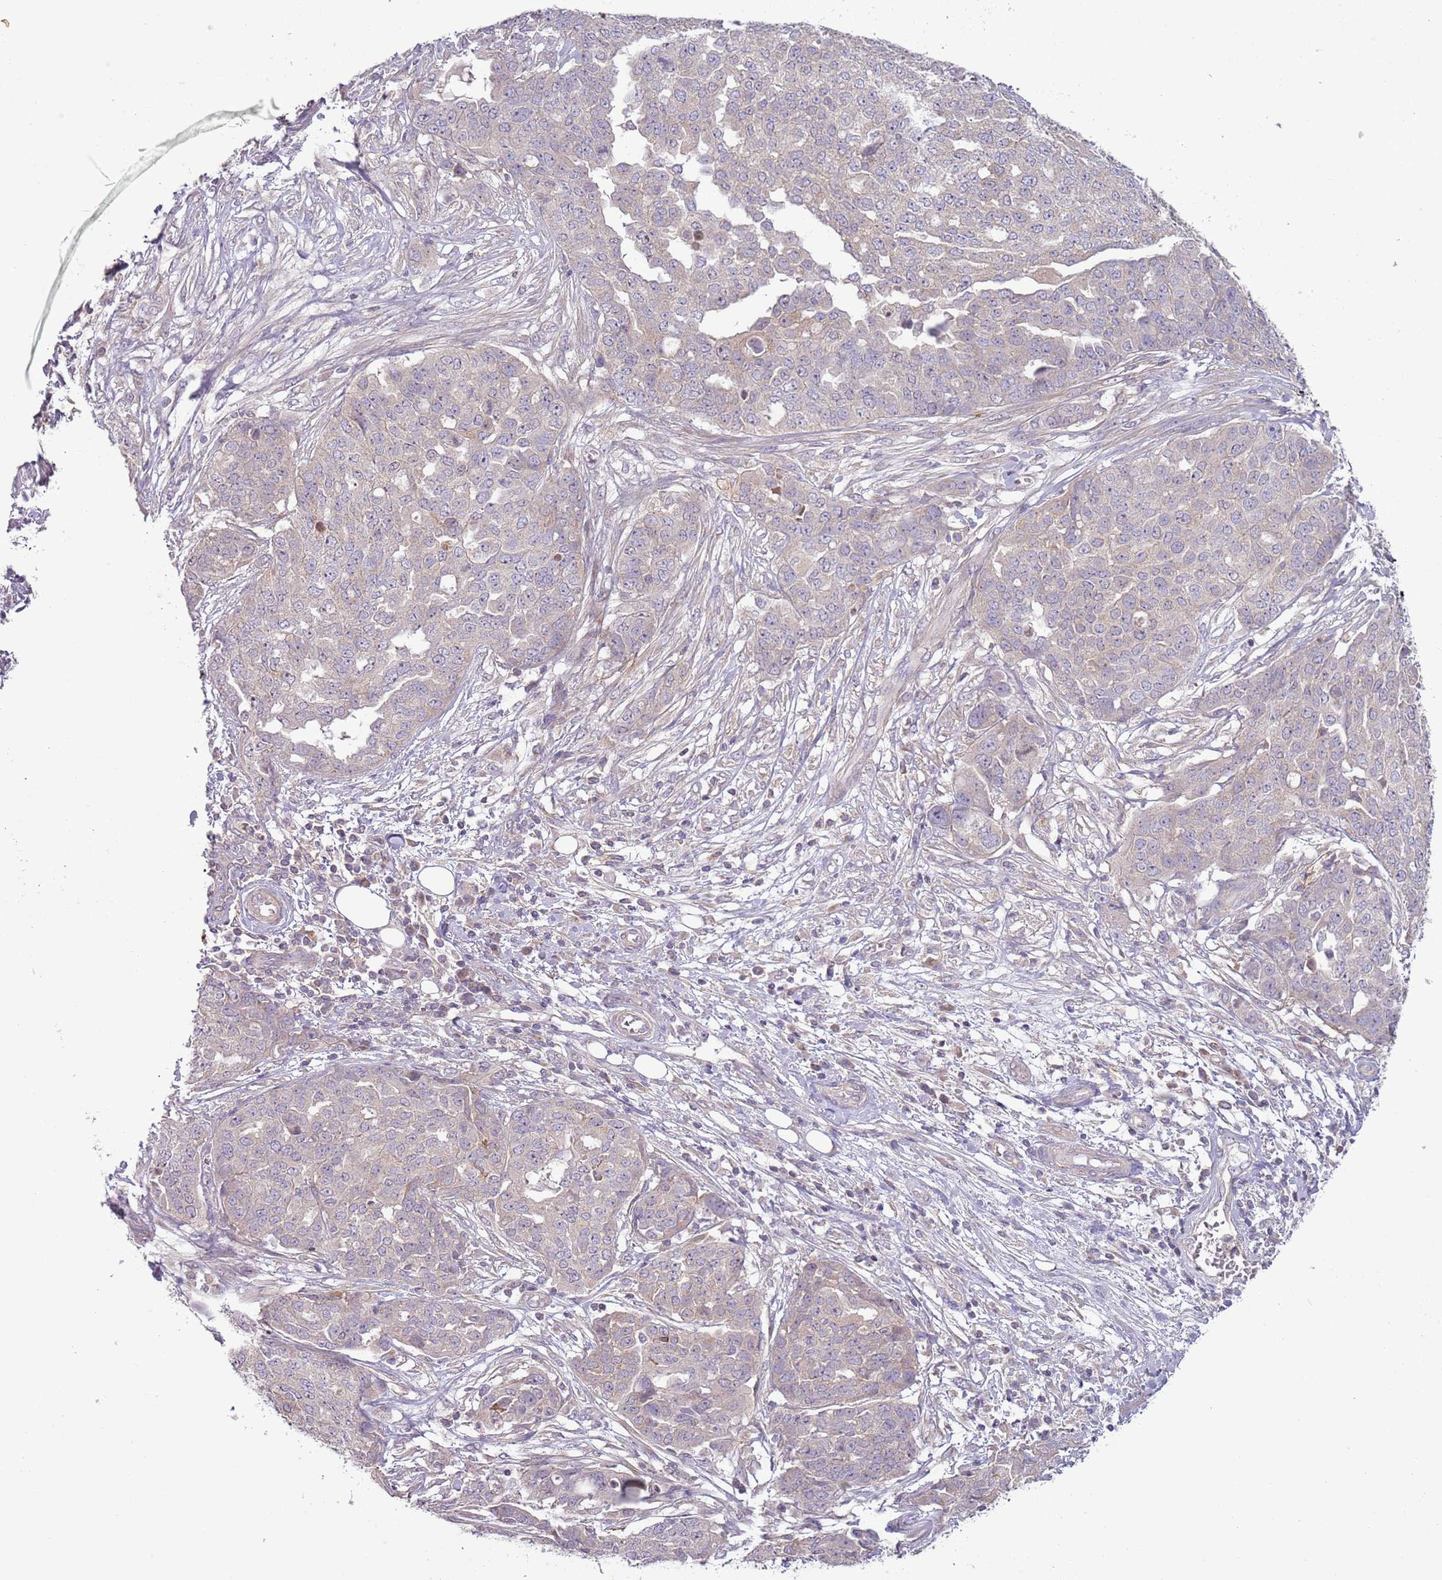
{"staining": {"intensity": "negative", "quantity": "none", "location": "none"}, "tissue": "ovarian cancer", "cell_type": "Tumor cells", "image_type": "cancer", "snomed": [{"axis": "morphology", "description": "Cystadenocarcinoma, serous, NOS"}, {"axis": "topography", "description": "Soft tissue"}, {"axis": "topography", "description": "Ovary"}], "caption": "The histopathology image displays no staining of tumor cells in ovarian serous cystadenocarcinoma.", "gene": "DTD2", "patient": {"sex": "female", "age": 57}}